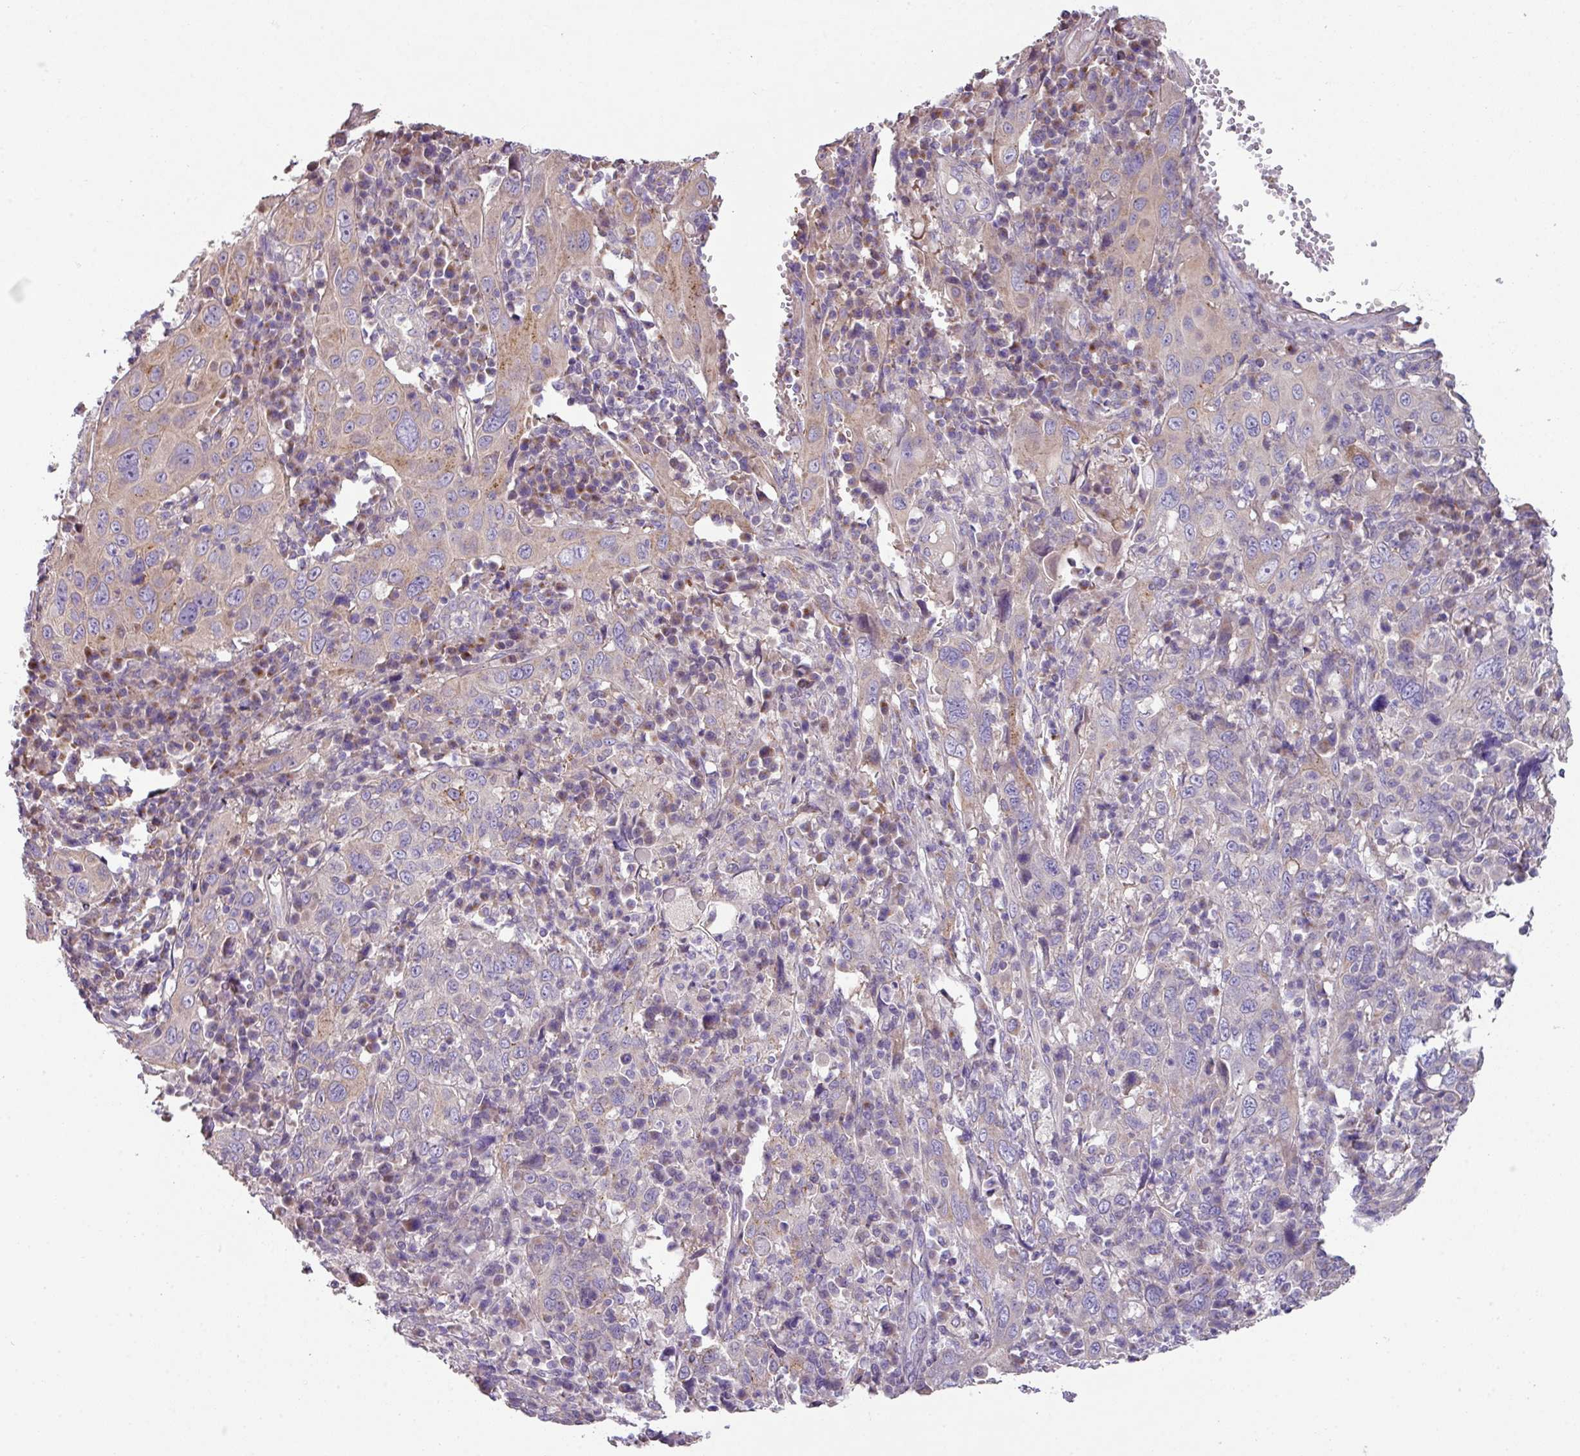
{"staining": {"intensity": "weak", "quantity": "25%-75%", "location": "cytoplasmic/membranous"}, "tissue": "cervical cancer", "cell_type": "Tumor cells", "image_type": "cancer", "snomed": [{"axis": "morphology", "description": "Squamous cell carcinoma, NOS"}, {"axis": "topography", "description": "Cervix"}], "caption": "Weak cytoplasmic/membranous staining is present in approximately 25%-75% of tumor cells in cervical squamous cell carcinoma.", "gene": "LRRC9", "patient": {"sex": "female", "age": 46}}